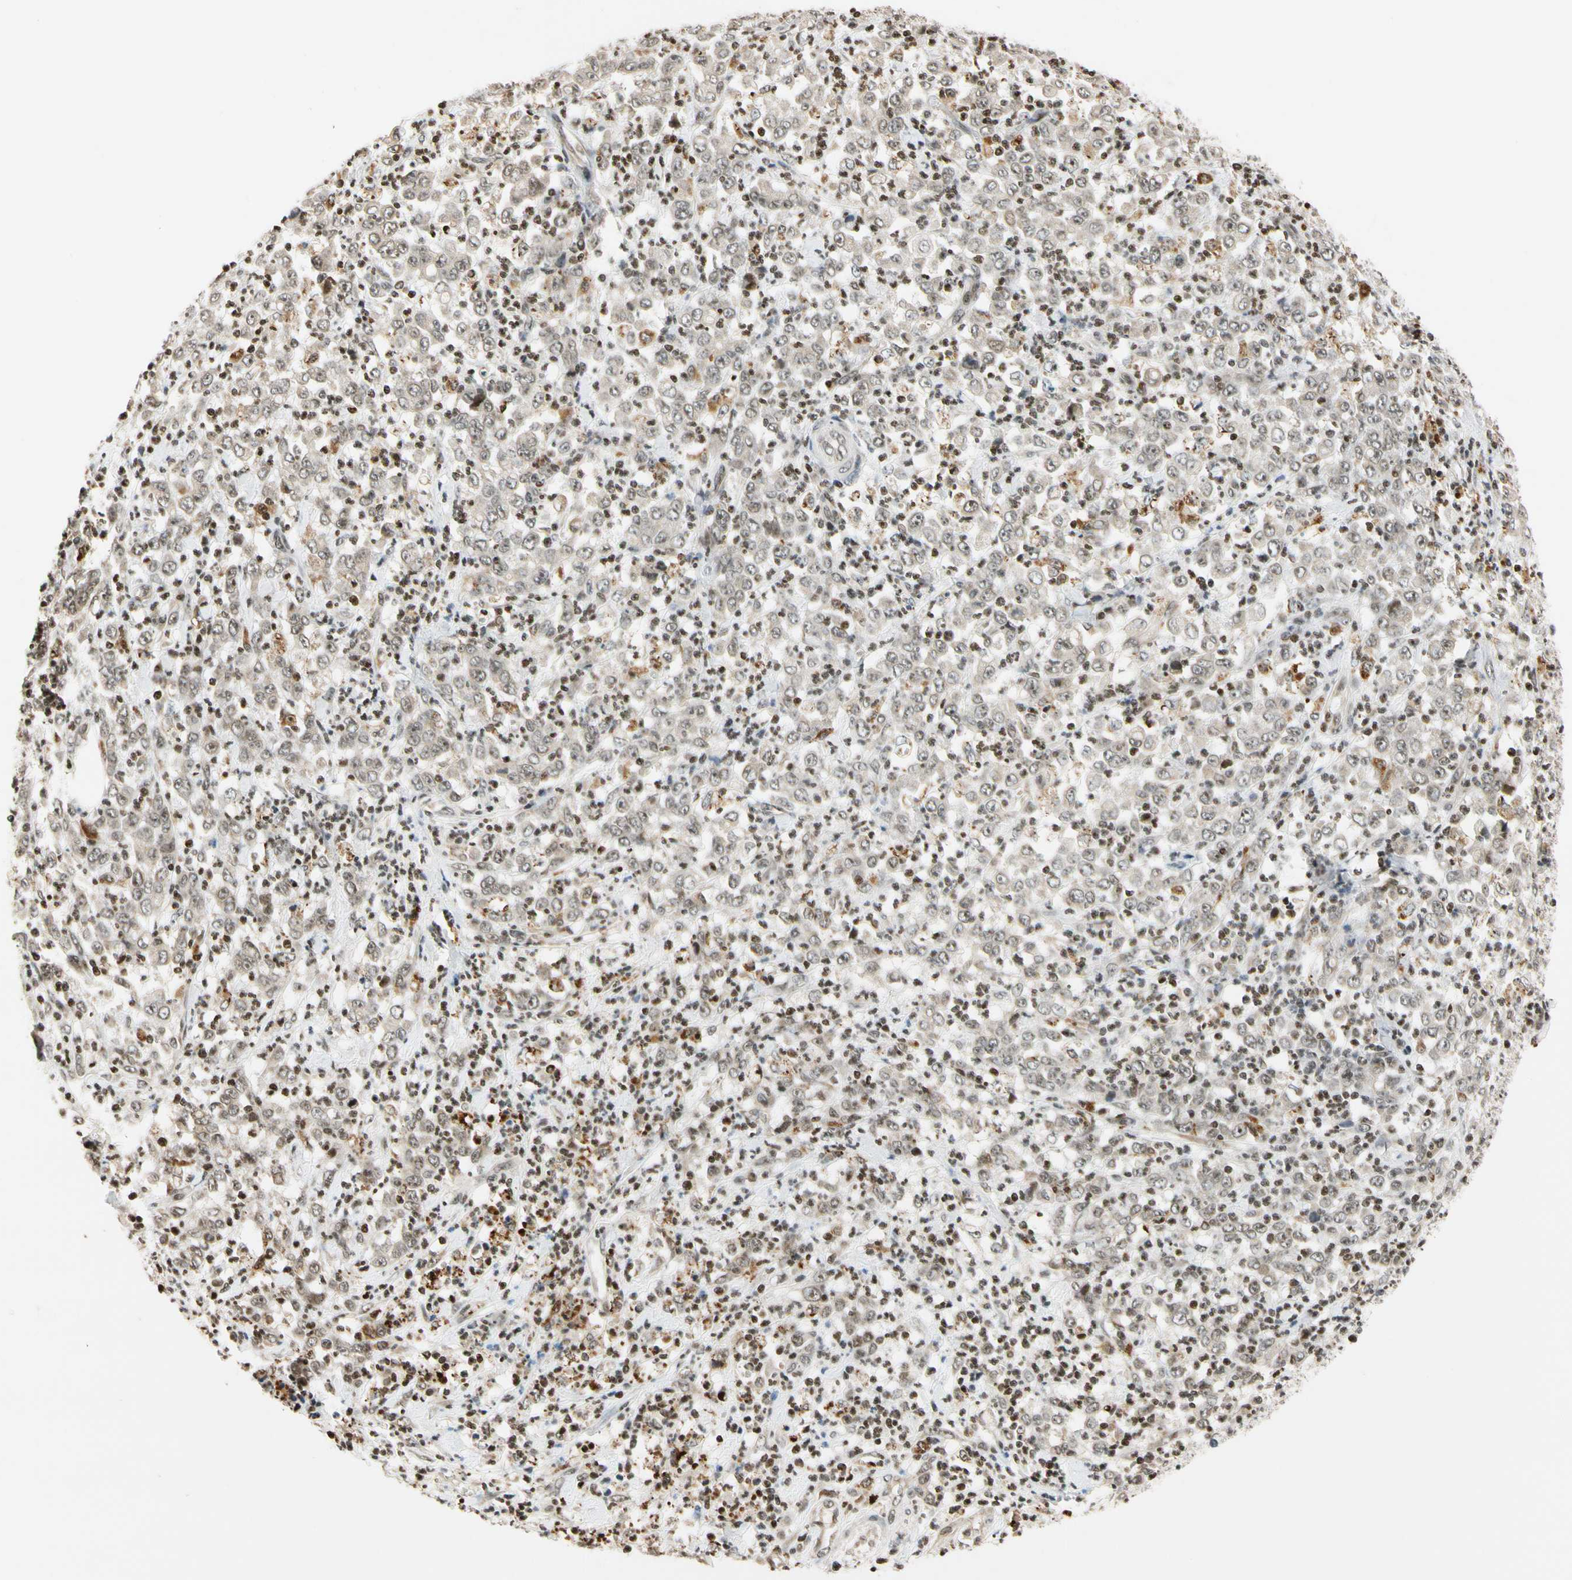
{"staining": {"intensity": "weak", "quantity": "25%-75%", "location": "cytoplasmic/membranous,nuclear"}, "tissue": "stomach cancer", "cell_type": "Tumor cells", "image_type": "cancer", "snomed": [{"axis": "morphology", "description": "Adenocarcinoma, NOS"}, {"axis": "topography", "description": "Stomach, lower"}], "caption": "Immunohistochemistry staining of stomach cancer, which shows low levels of weak cytoplasmic/membranous and nuclear expression in approximately 25%-75% of tumor cells indicating weak cytoplasmic/membranous and nuclear protein staining. The staining was performed using DAB (3,3'-diaminobenzidine) (brown) for protein detection and nuclei were counterstained in hematoxylin (blue).", "gene": "CDK7", "patient": {"sex": "female", "age": 71}}